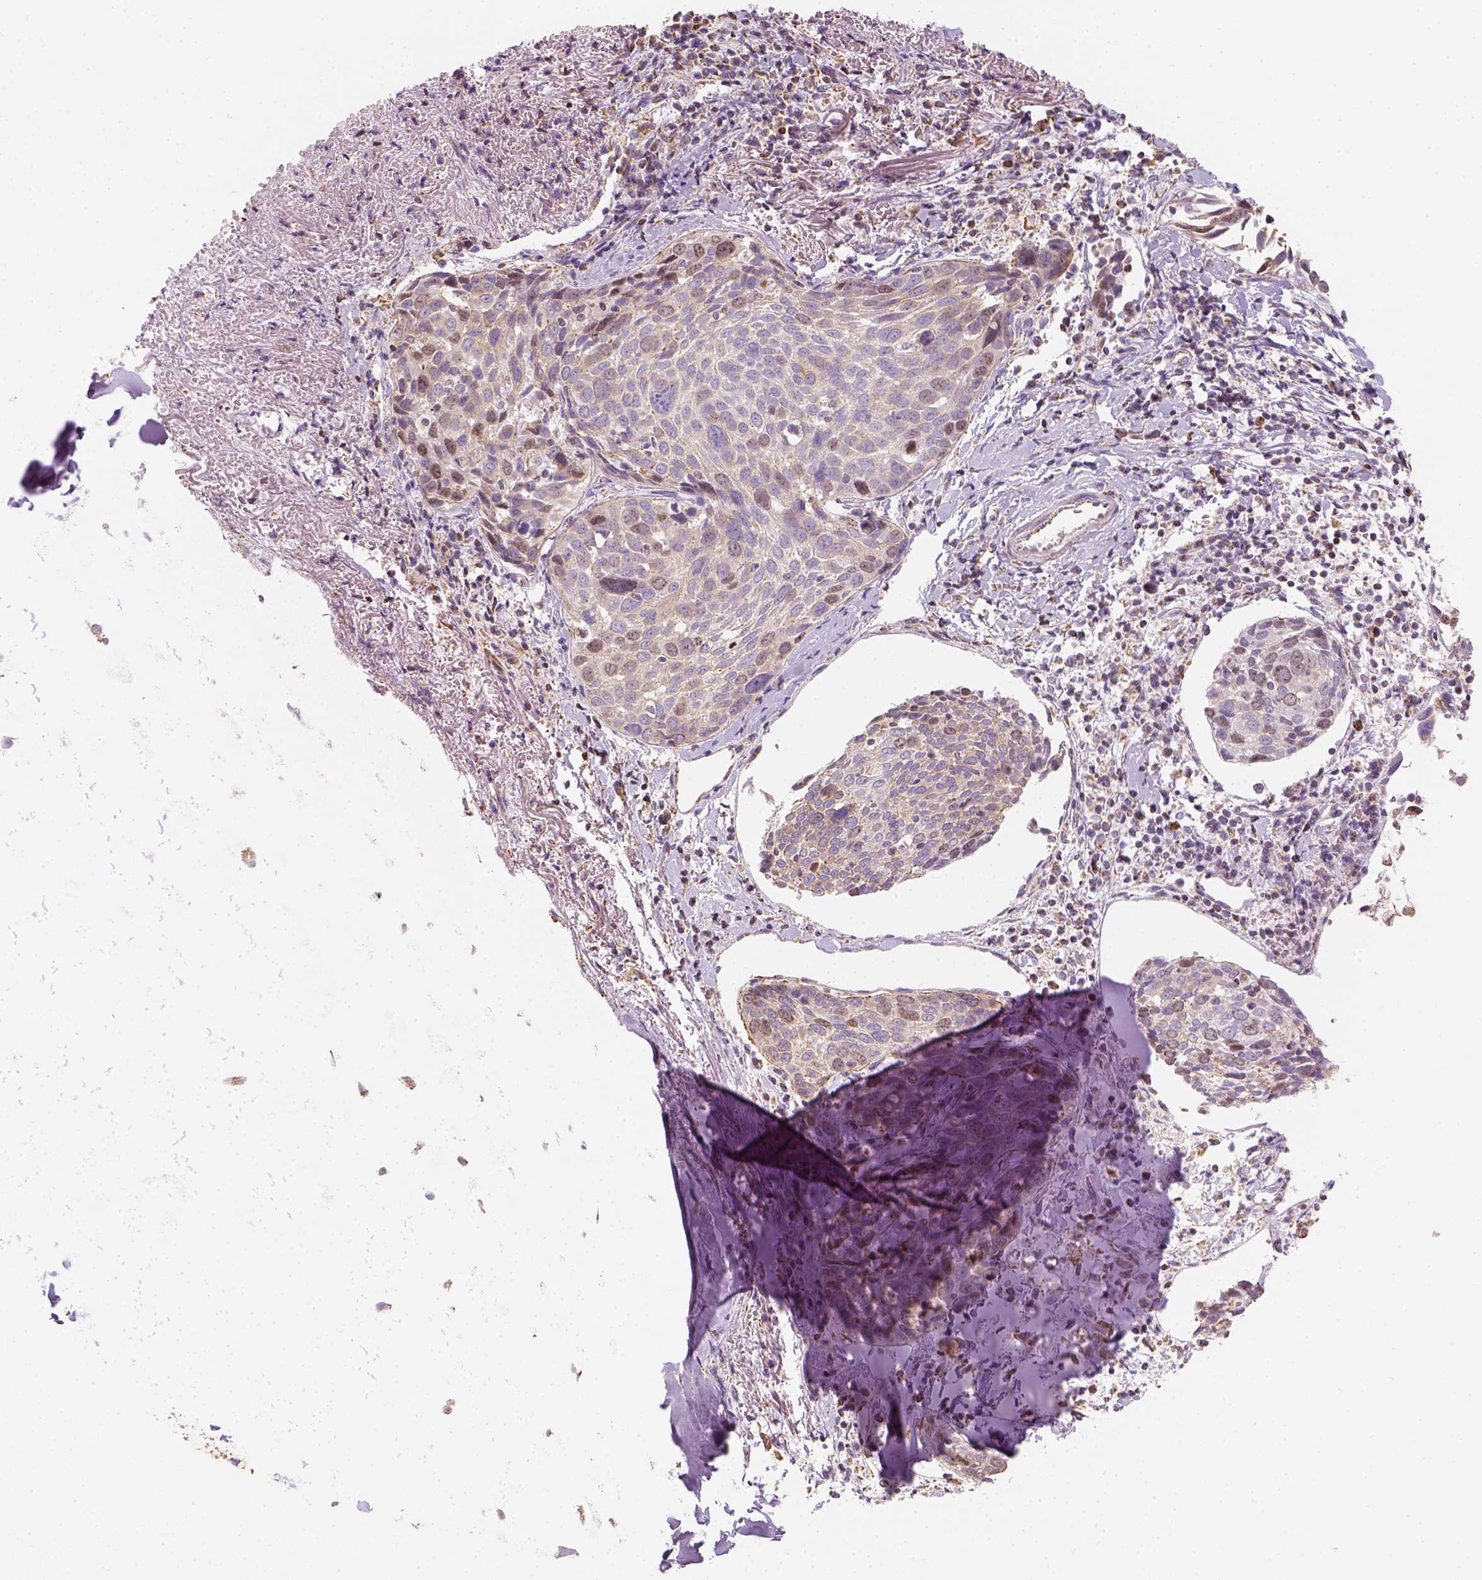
{"staining": {"intensity": "weak", "quantity": ">75%", "location": "cytoplasmic/membranous"}, "tissue": "lung cancer", "cell_type": "Tumor cells", "image_type": "cancer", "snomed": [{"axis": "morphology", "description": "Squamous cell carcinoma, NOS"}, {"axis": "topography", "description": "Lung"}], "caption": "Immunohistochemical staining of human squamous cell carcinoma (lung) demonstrates weak cytoplasmic/membranous protein staining in about >75% of tumor cells.", "gene": "LCA5", "patient": {"sex": "male", "age": 57}}